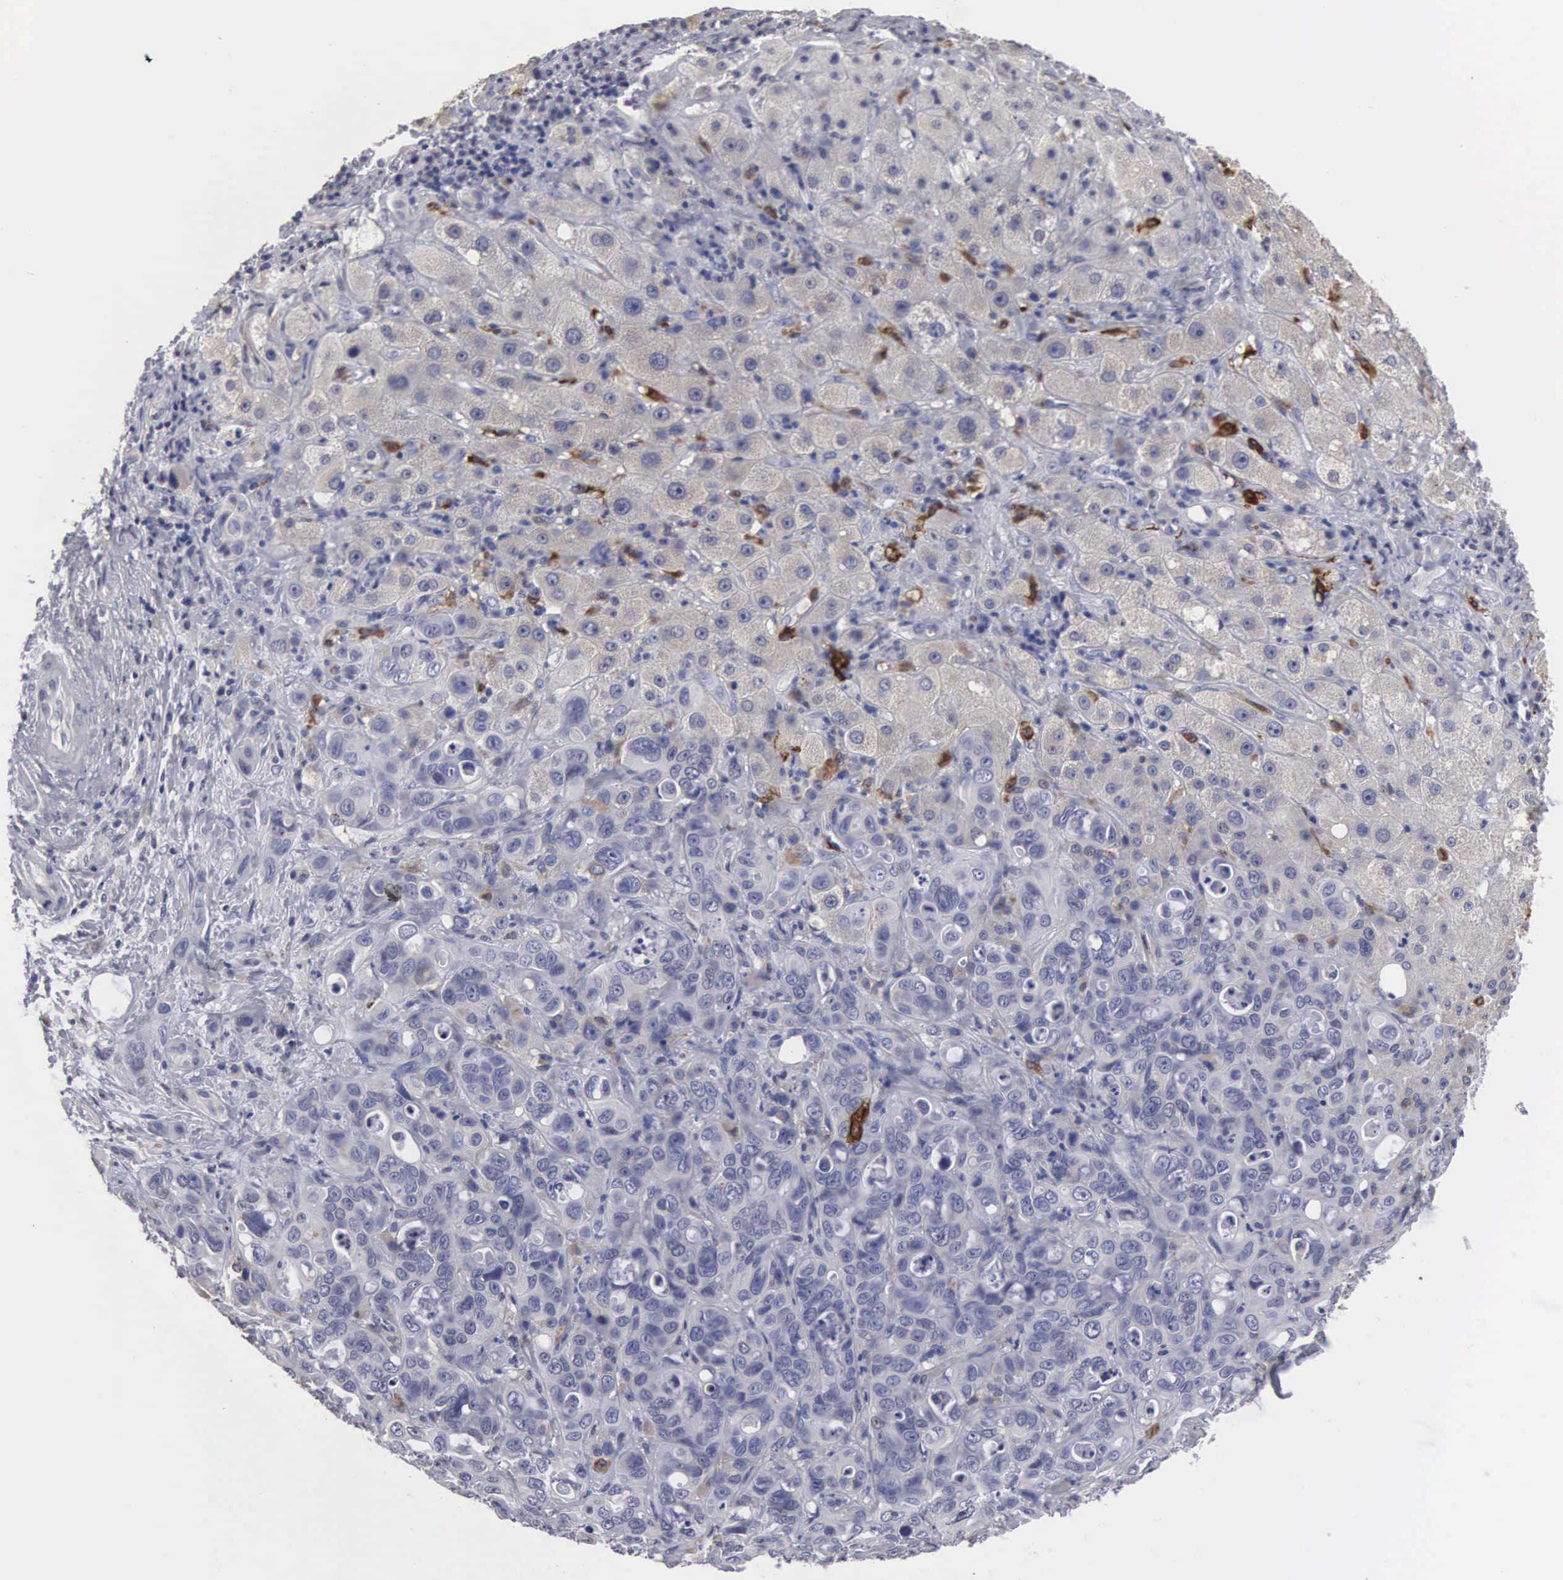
{"staining": {"intensity": "weak", "quantity": "25%-75%", "location": "cytoplasmic/membranous"}, "tissue": "liver cancer", "cell_type": "Tumor cells", "image_type": "cancer", "snomed": [{"axis": "morphology", "description": "Cholangiocarcinoma"}, {"axis": "topography", "description": "Liver"}], "caption": "Human liver cancer (cholangiocarcinoma) stained with a protein marker displays weak staining in tumor cells.", "gene": "HMOX1", "patient": {"sex": "female", "age": 79}}